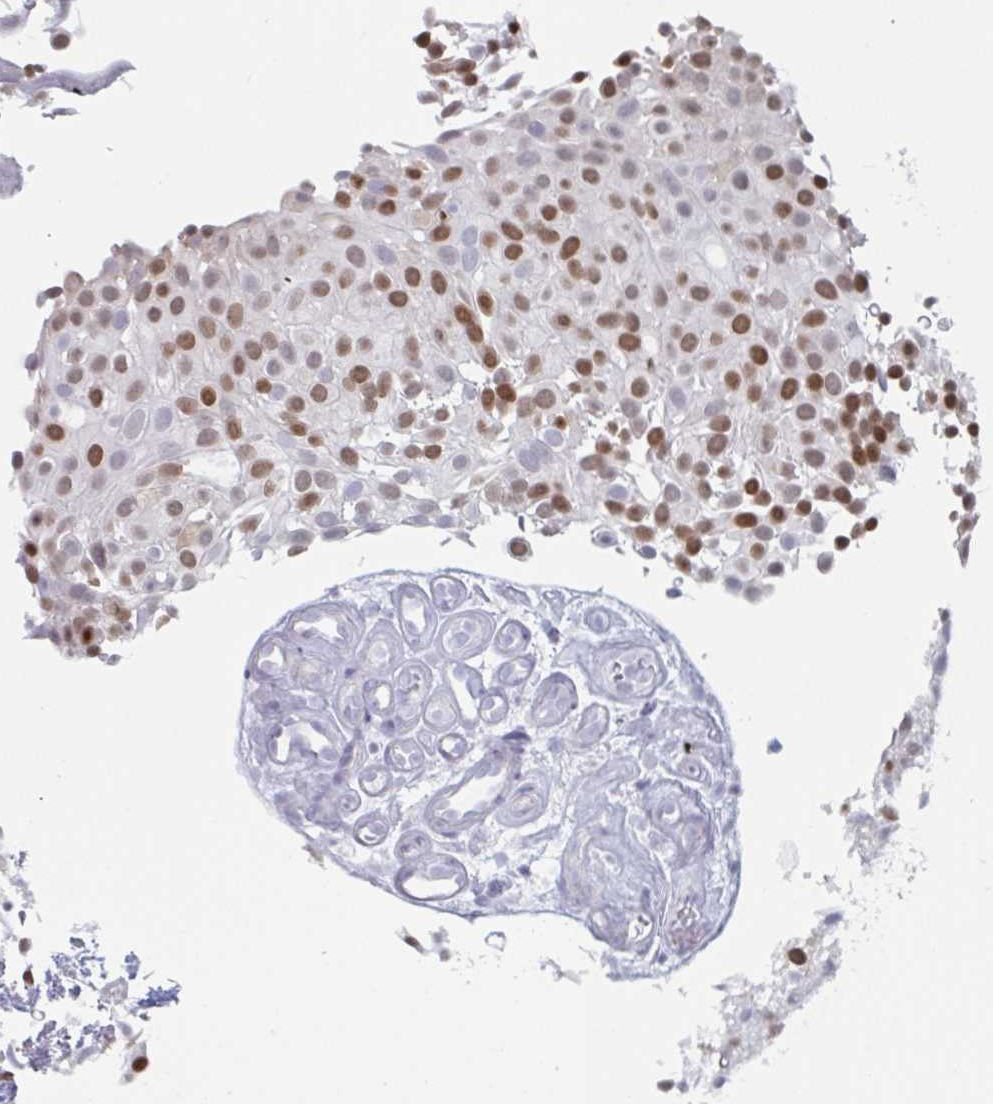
{"staining": {"intensity": "moderate", "quantity": ">75%", "location": "nuclear"}, "tissue": "urothelial cancer", "cell_type": "Tumor cells", "image_type": "cancer", "snomed": [{"axis": "morphology", "description": "Urothelial carcinoma, Low grade"}, {"axis": "topography", "description": "Urinary bladder"}], "caption": "Protein staining exhibits moderate nuclear expression in about >75% of tumor cells in urothelial cancer.", "gene": "FOXA1", "patient": {"sex": "male", "age": 78}}